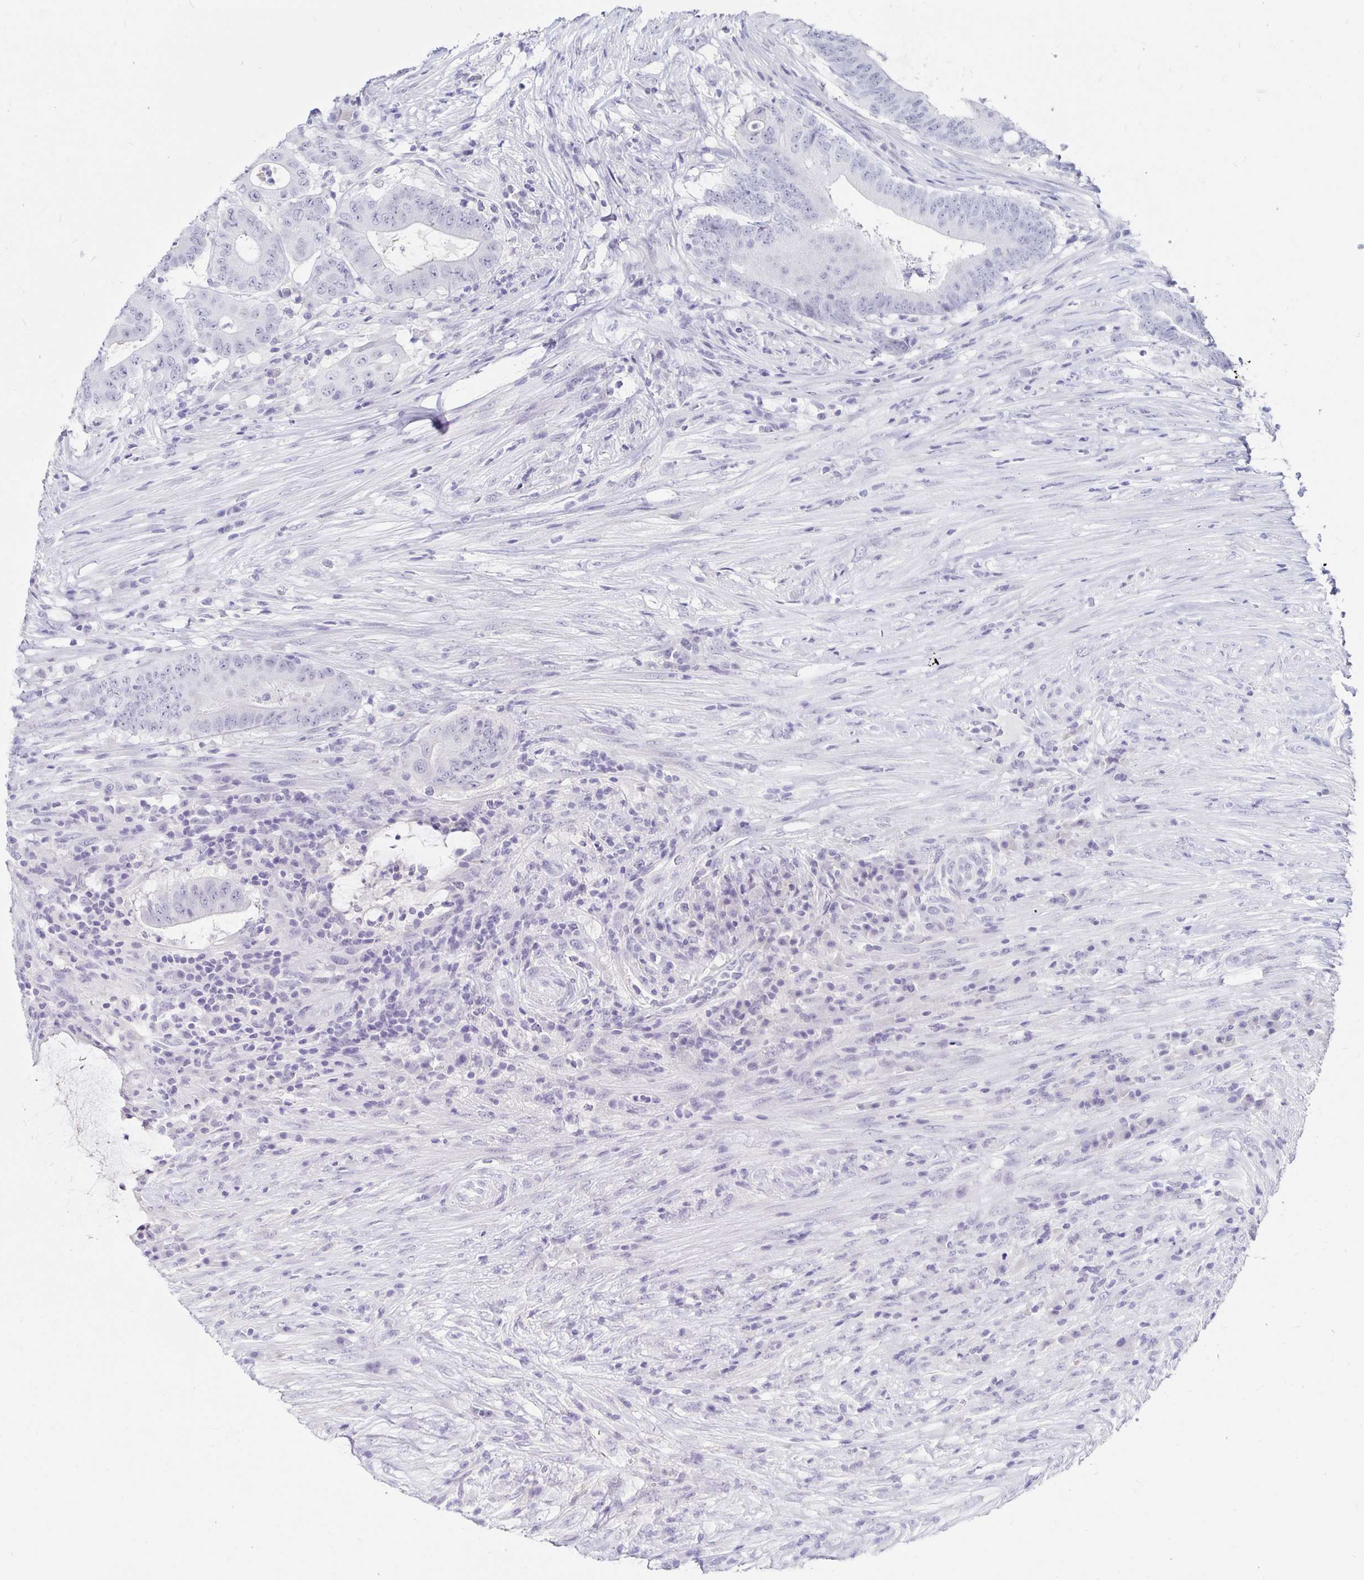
{"staining": {"intensity": "negative", "quantity": "none", "location": "none"}, "tissue": "colorectal cancer", "cell_type": "Tumor cells", "image_type": "cancer", "snomed": [{"axis": "morphology", "description": "Adenocarcinoma, NOS"}, {"axis": "topography", "description": "Colon"}], "caption": "The photomicrograph reveals no significant positivity in tumor cells of colorectal cancer (adenocarcinoma).", "gene": "KCNQ2", "patient": {"sex": "female", "age": 43}}